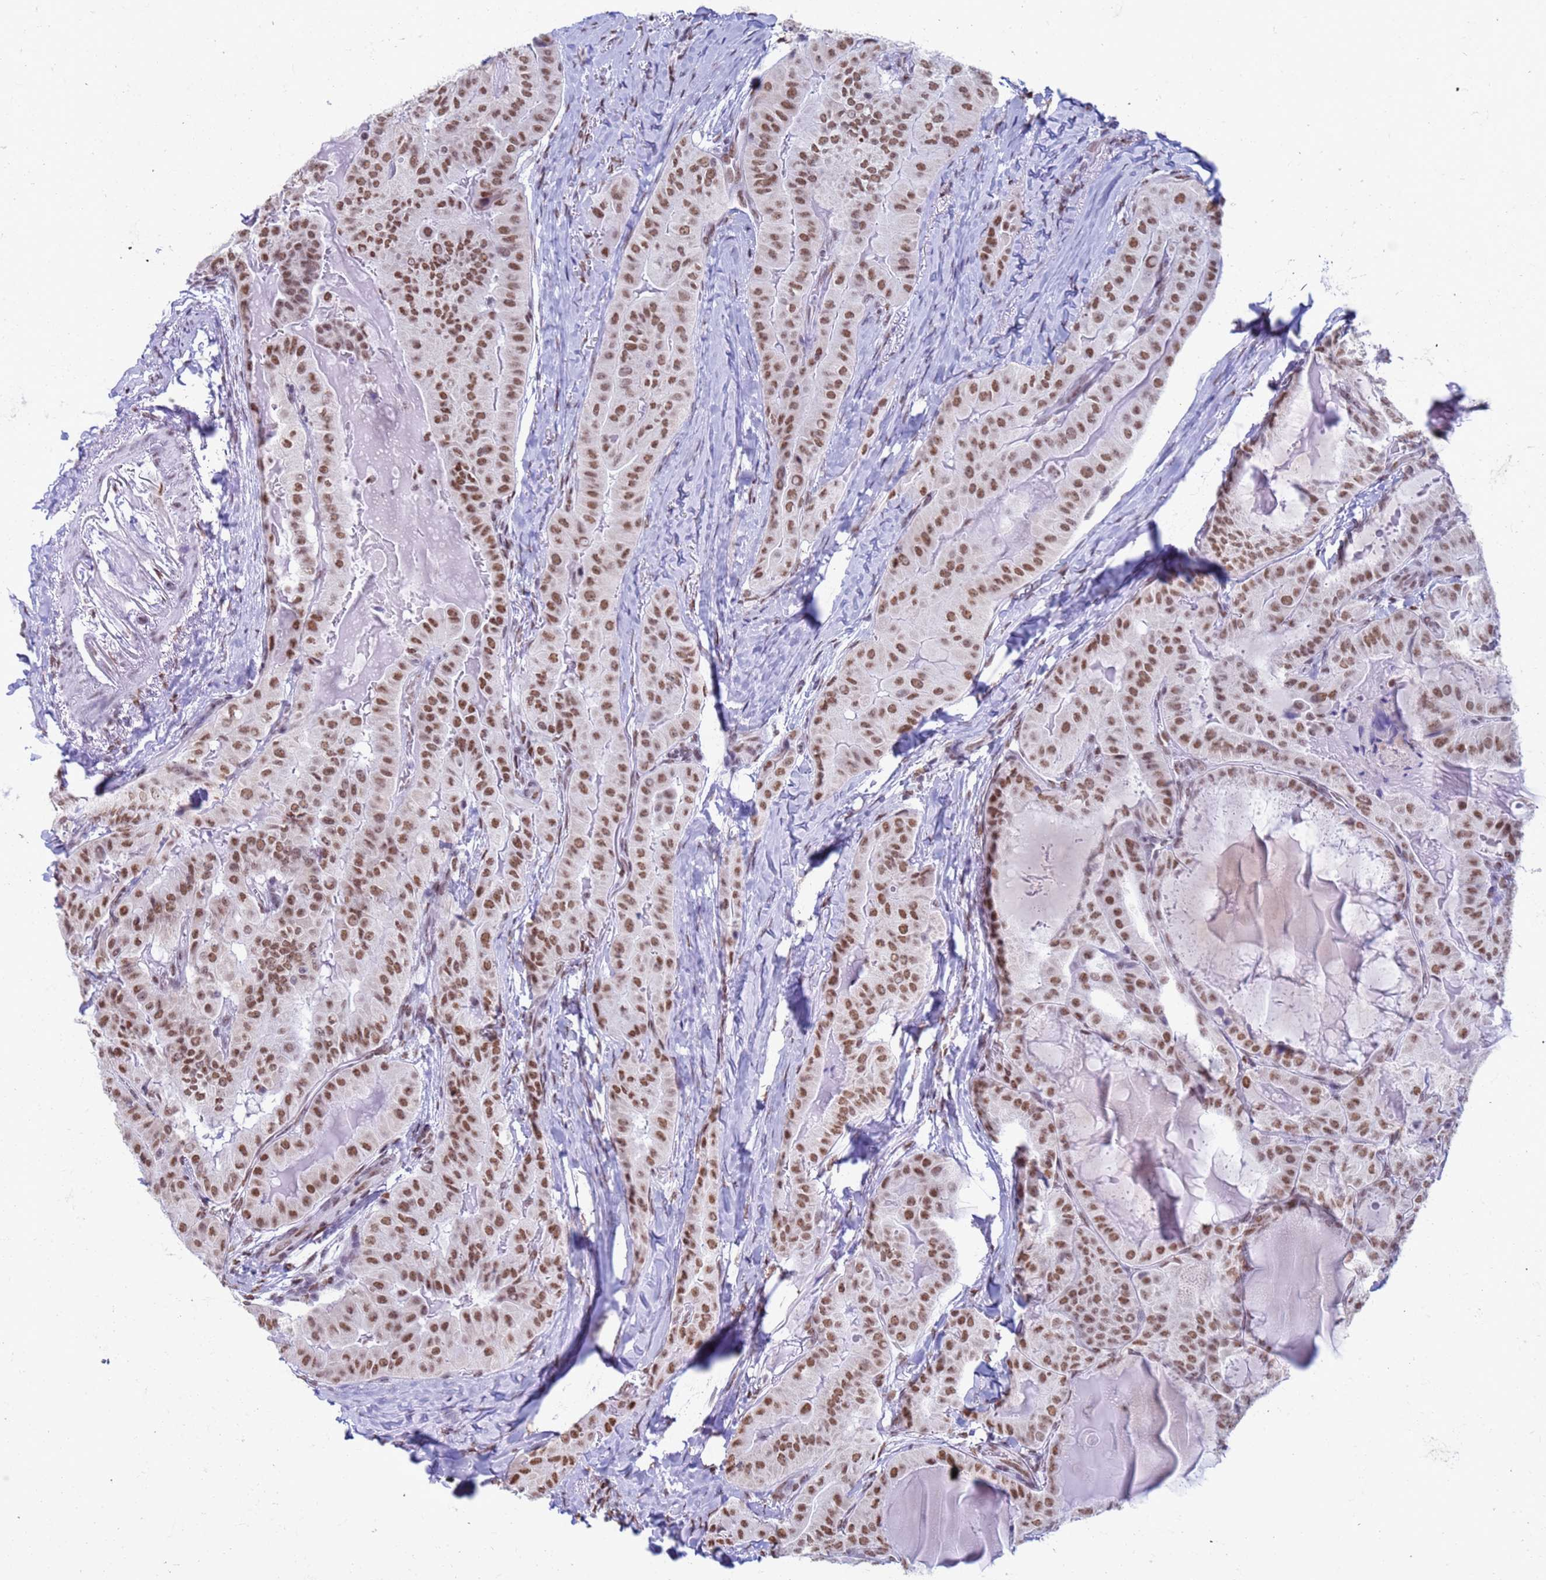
{"staining": {"intensity": "moderate", "quantity": ">75%", "location": "nuclear"}, "tissue": "thyroid cancer", "cell_type": "Tumor cells", "image_type": "cancer", "snomed": [{"axis": "morphology", "description": "Papillary adenocarcinoma, NOS"}, {"axis": "topography", "description": "Thyroid gland"}], "caption": "Protein analysis of thyroid cancer (papillary adenocarcinoma) tissue shows moderate nuclear staining in approximately >75% of tumor cells. The protein is shown in brown color, while the nuclei are stained blue.", "gene": "FAM170B", "patient": {"sex": "female", "age": 68}}